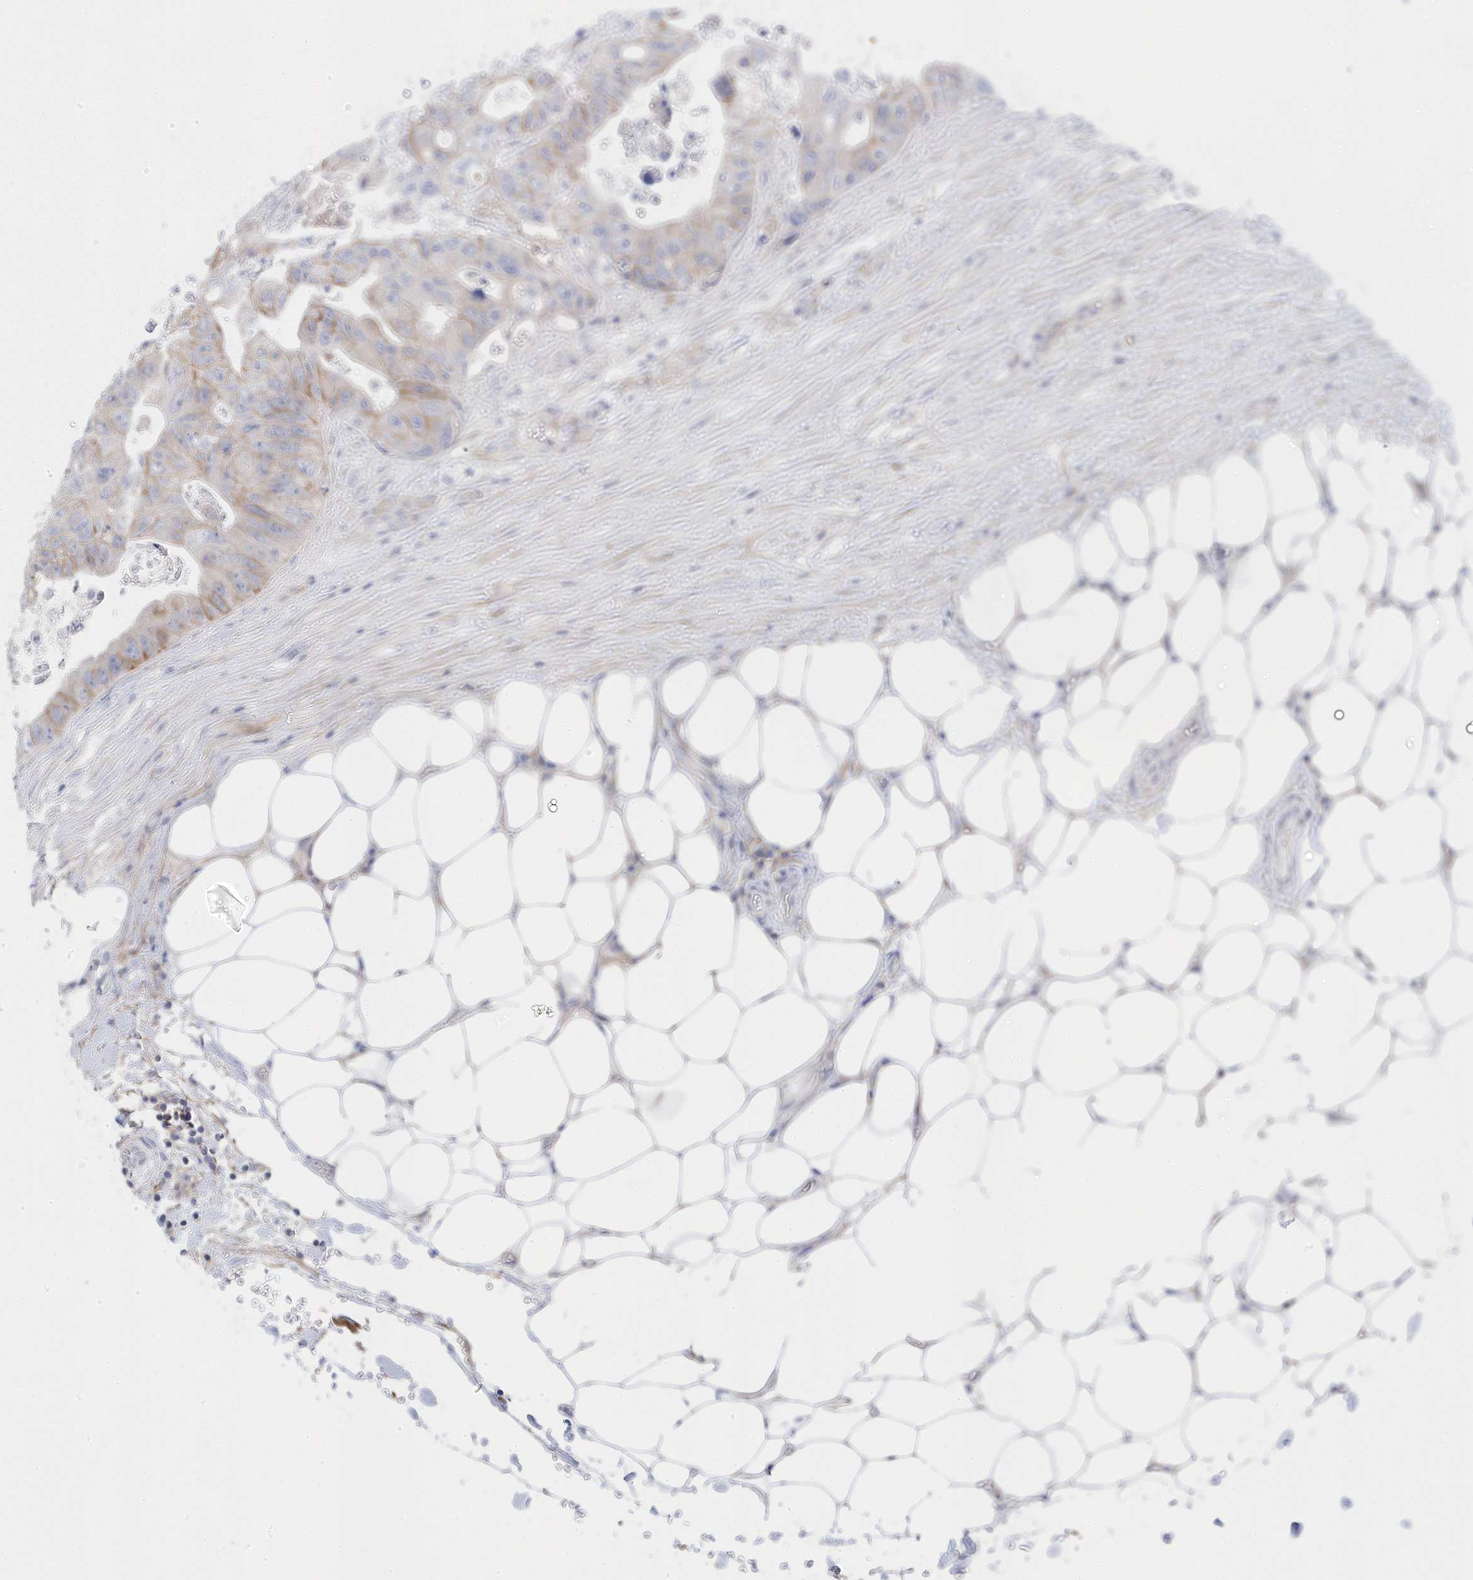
{"staining": {"intensity": "moderate", "quantity": "<25%", "location": "cytoplasmic/membranous"}, "tissue": "colorectal cancer", "cell_type": "Tumor cells", "image_type": "cancer", "snomed": [{"axis": "morphology", "description": "Adenocarcinoma, NOS"}, {"axis": "topography", "description": "Colon"}], "caption": "Tumor cells display low levels of moderate cytoplasmic/membranous positivity in approximately <25% of cells in human colorectal cancer.", "gene": "ANAPC1", "patient": {"sex": "female", "age": 46}}